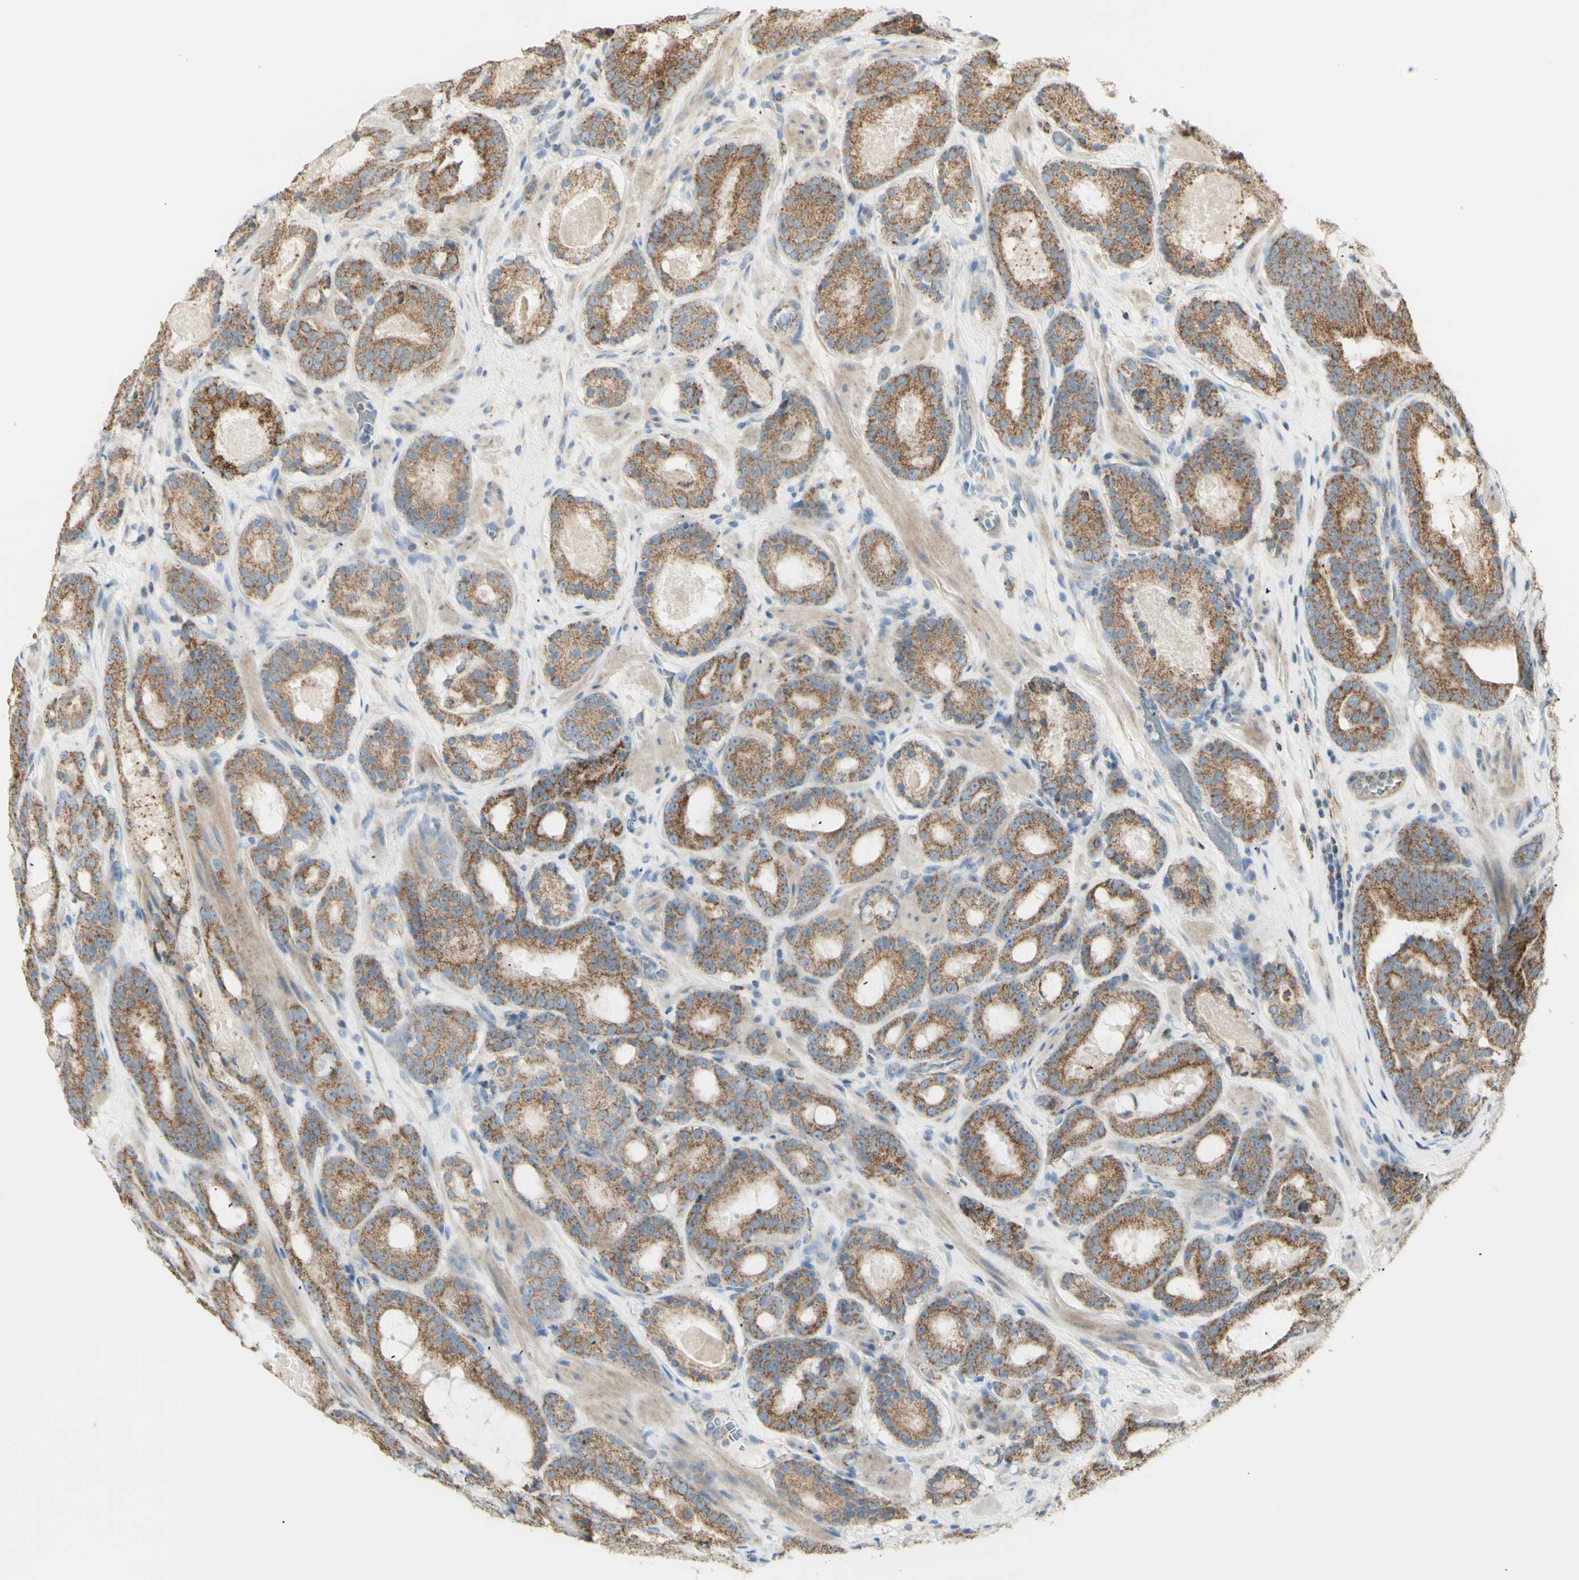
{"staining": {"intensity": "moderate", "quantity": ">75%", "location": "cytoplasmic/membranous"}, "tissue": "prostate cancer", "cell_type": "Tumor cells", "image_type": "cancer", "snomed": [{"axis": "morphology", "description": "Adenocarcinoma, Low grade"}, {"axis": "topography", "description": "Prostate"}], "caption": "Immunohistochemistry (IHC) staining of prostate cancer, which demonstrates medium levels of moderate cytoplasmic/membranous staining in about >75% of tumor cells indicating moderate cytoplasmic/membranous protein positivity. The staining was performed using DAB (3,3'-diaminobenzidine) (brown) for protein detection and nuclei were counterstained in hematoxylin (blue).", "gene": "LETM1", "patient": {"sex": "male", "age": 69}}